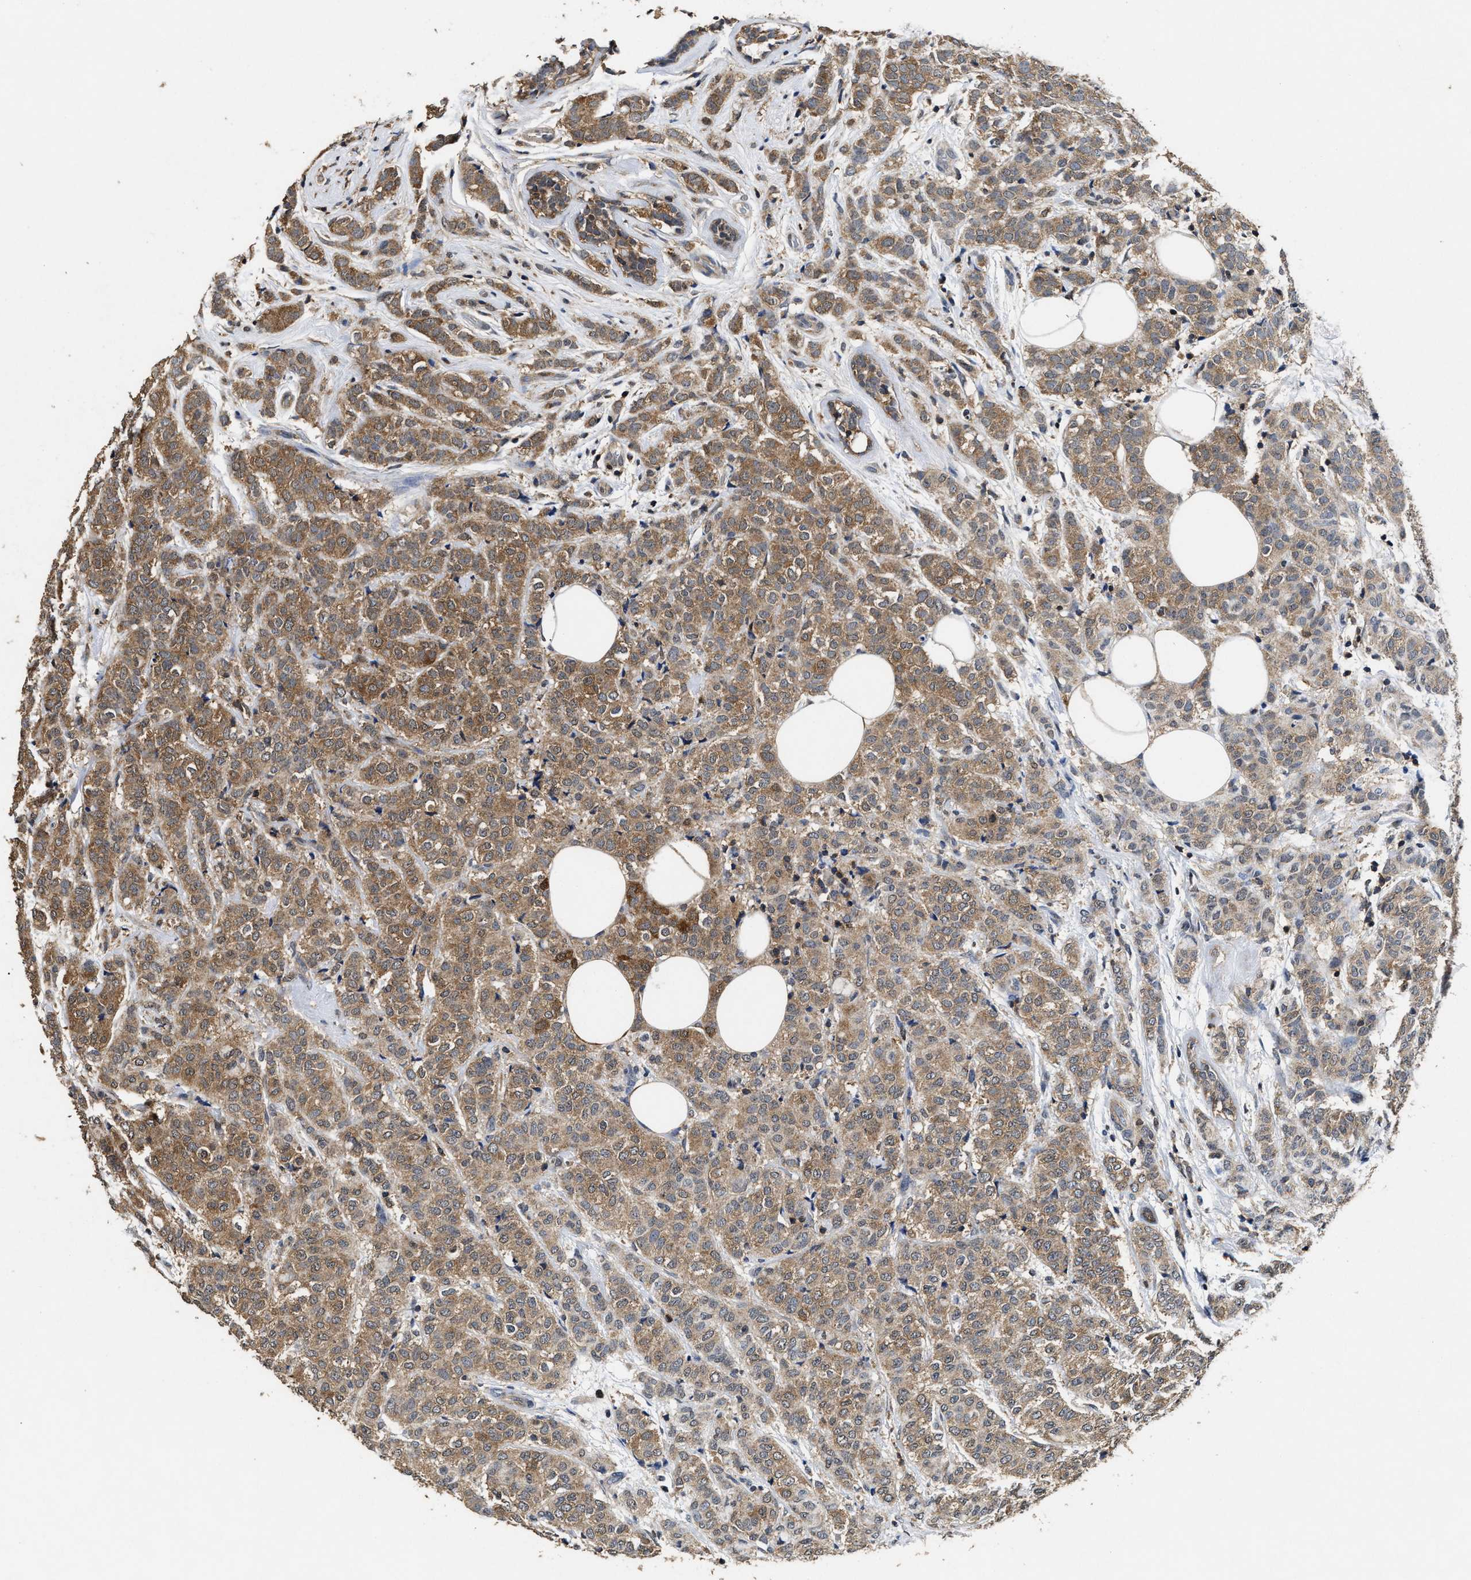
{"staining": {"intensity": "moderate", "quantity": ">75%", "location": "cytoplasmic/membranous"}, "tissue": "breast cancer", "cell_type": "Tumor cells", "image_type": "cancer", "snomed": [{"axis": "morphology", "description": "Lobular carcinoma"}, {"axis": "topography", "description": "Breast"}], "caption": "A high-resolution histopathology image shows immunohistochemistry (IHC) staining of breast cancer, which shows moderate cytoplasmic/membranous positivity in approximately >75% of tumor cells.", "gene": "ACAT2", "patient": {"sex": "female", "age": 60}}